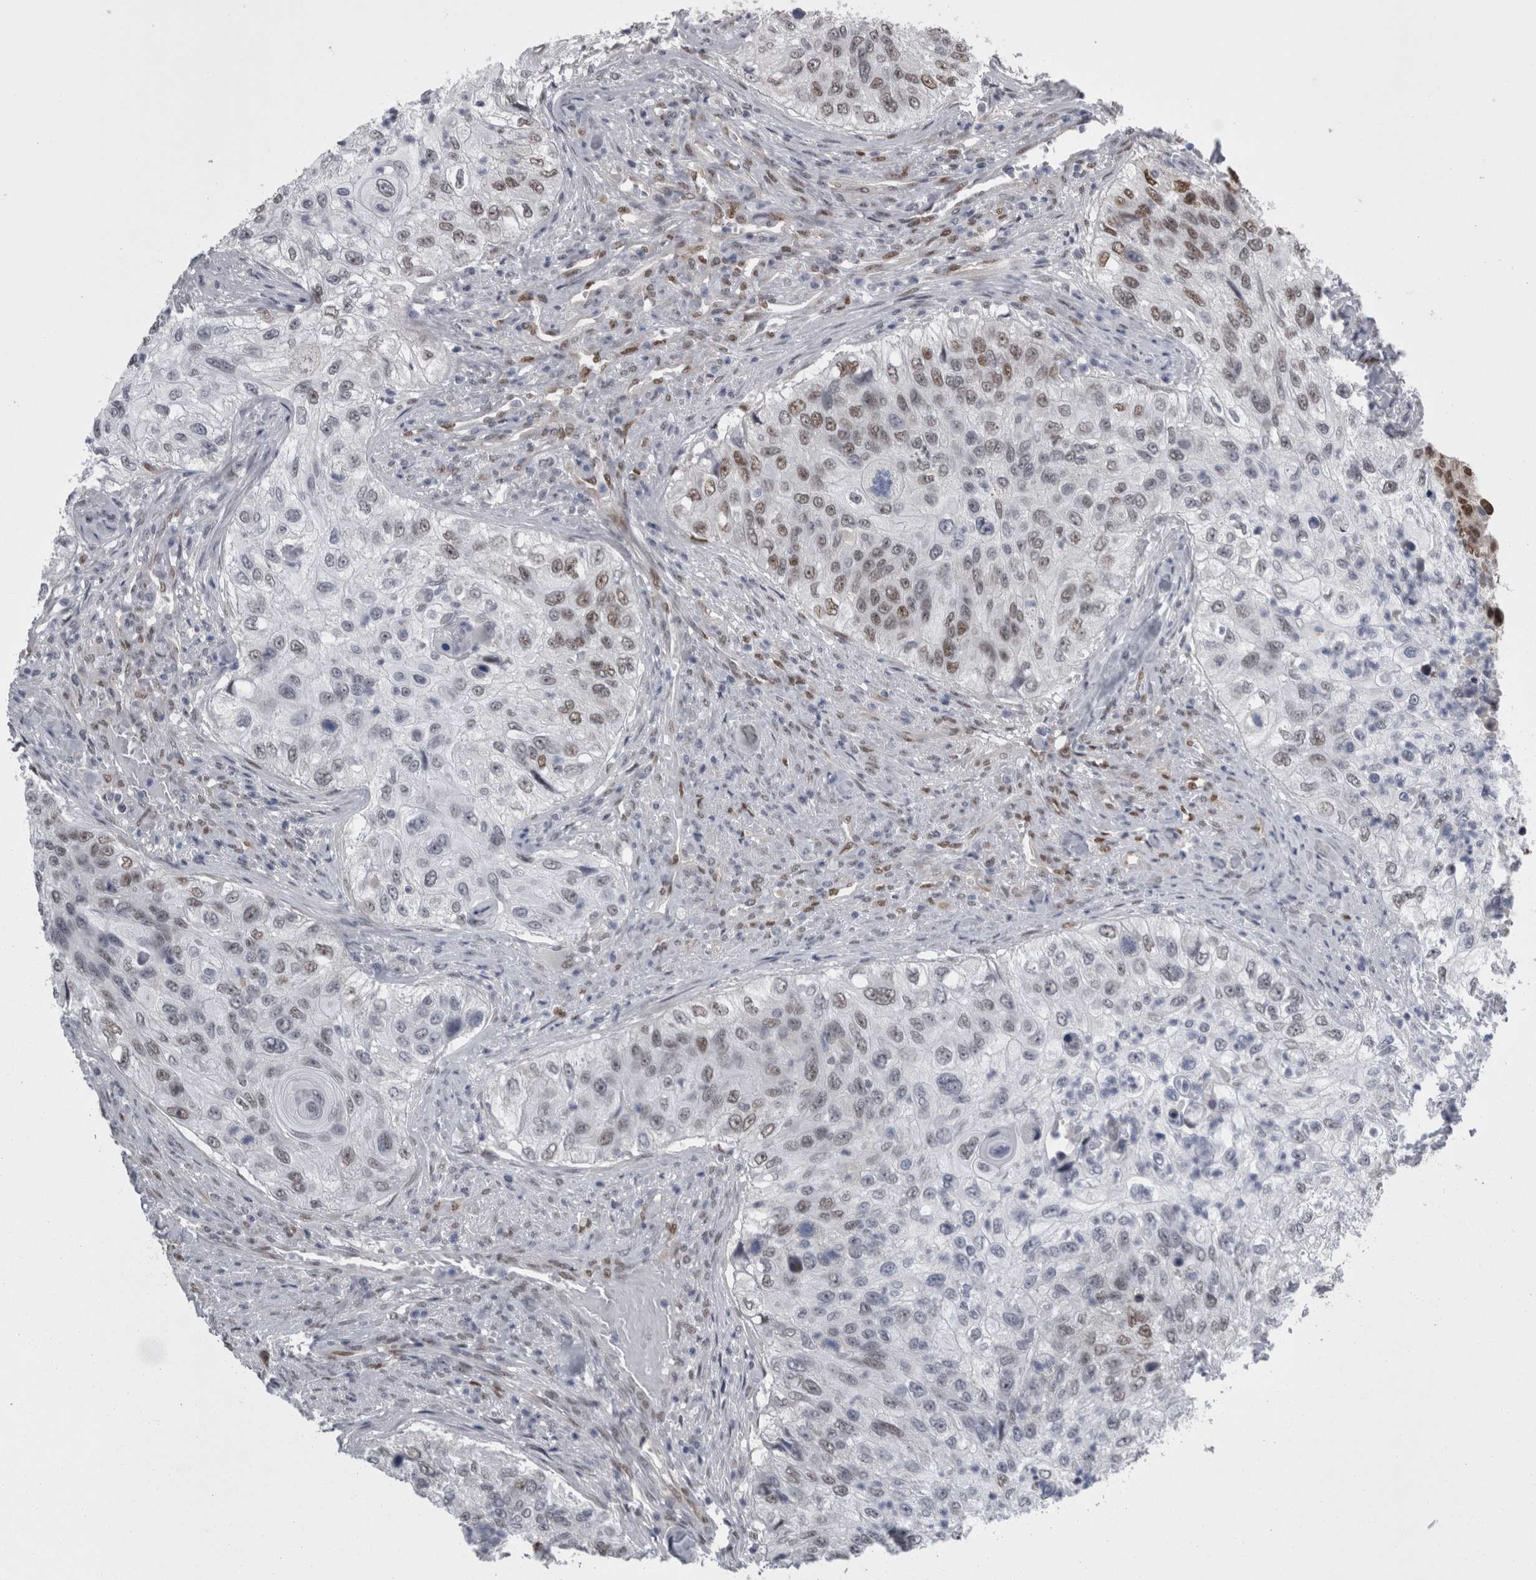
{"staining": {"intensity": "weak", "quantity": "25%-75%", "location": "nuclear"}, "tissue": "urothelial cancer", "cell_type": "Tumor cells", "image_type": "cancer", "snomed": [{"axis": "morphology", "description": "Urothelial carcinoma, High grade"}, {"axis": "topography", "description": "Urinary bladder"}], "caption": "There is low levels of weak nuclear positivity in tumor cells of high-grade urothelial carcinoma, as demonstrated by immunohistochemical staining (brown color).", "gene": "C1orf54", "patient": {"sex": "female", "age": 60}}